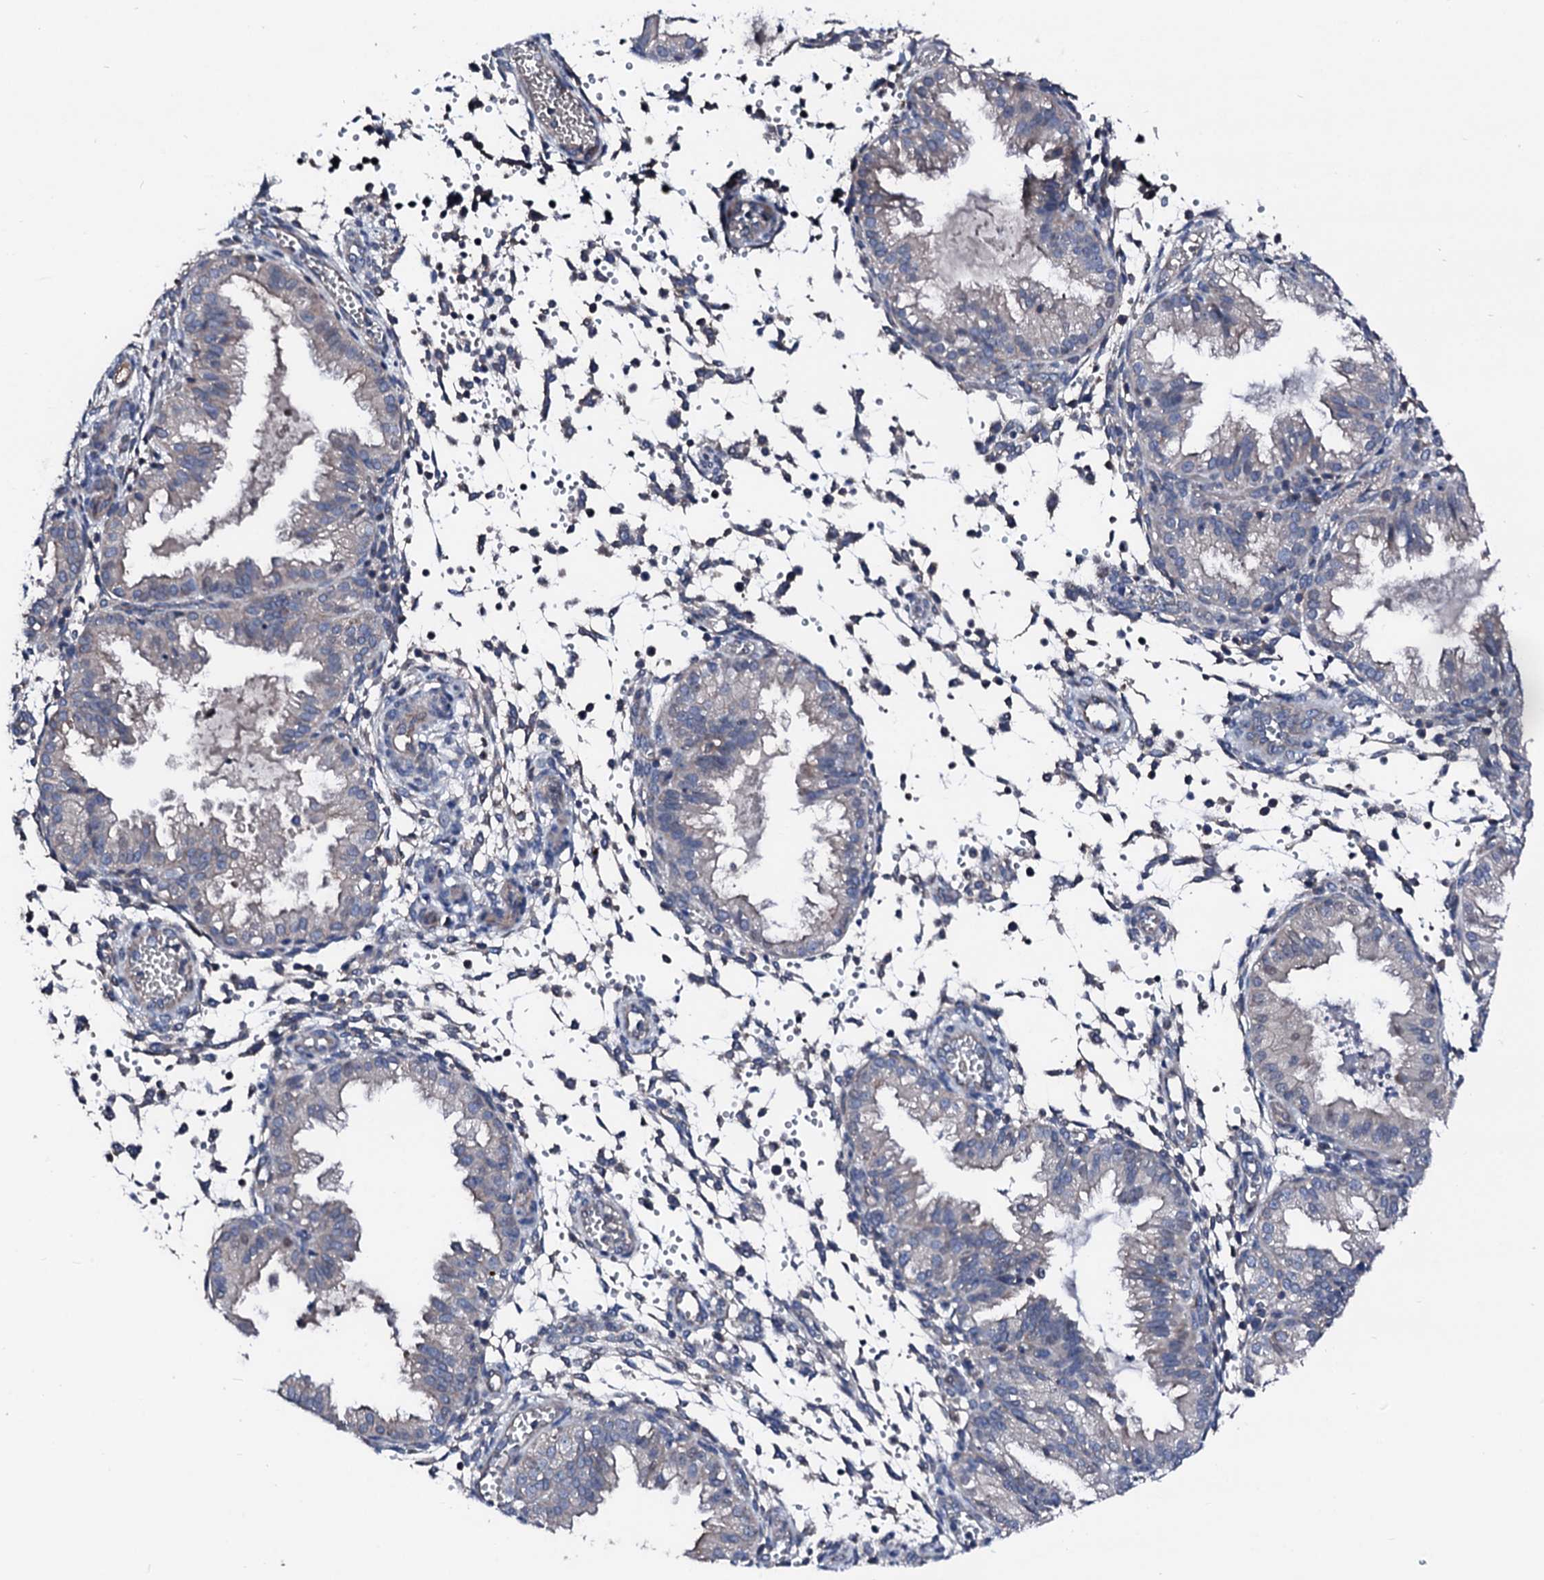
{"staining": {"intensity": "negative", "quantity": "none", "location": "none"}, "tissue": "endometrium", "cell_type": "Cells in endometrial stroma", "image_type": "normal", "snomed": [{"axis": "morphology", "description": "Normal tissue, NOS"}, {"axis": "topography", "description": "Endometrium"}], "caption": "IHC photomicrograph of normal endometrium: human endometrium stained with DAB displays no significant protein positivity in cells in endometrial stroma.", "gene": "TRAFD1", "patient": {"sex": "female", "age": 33}}